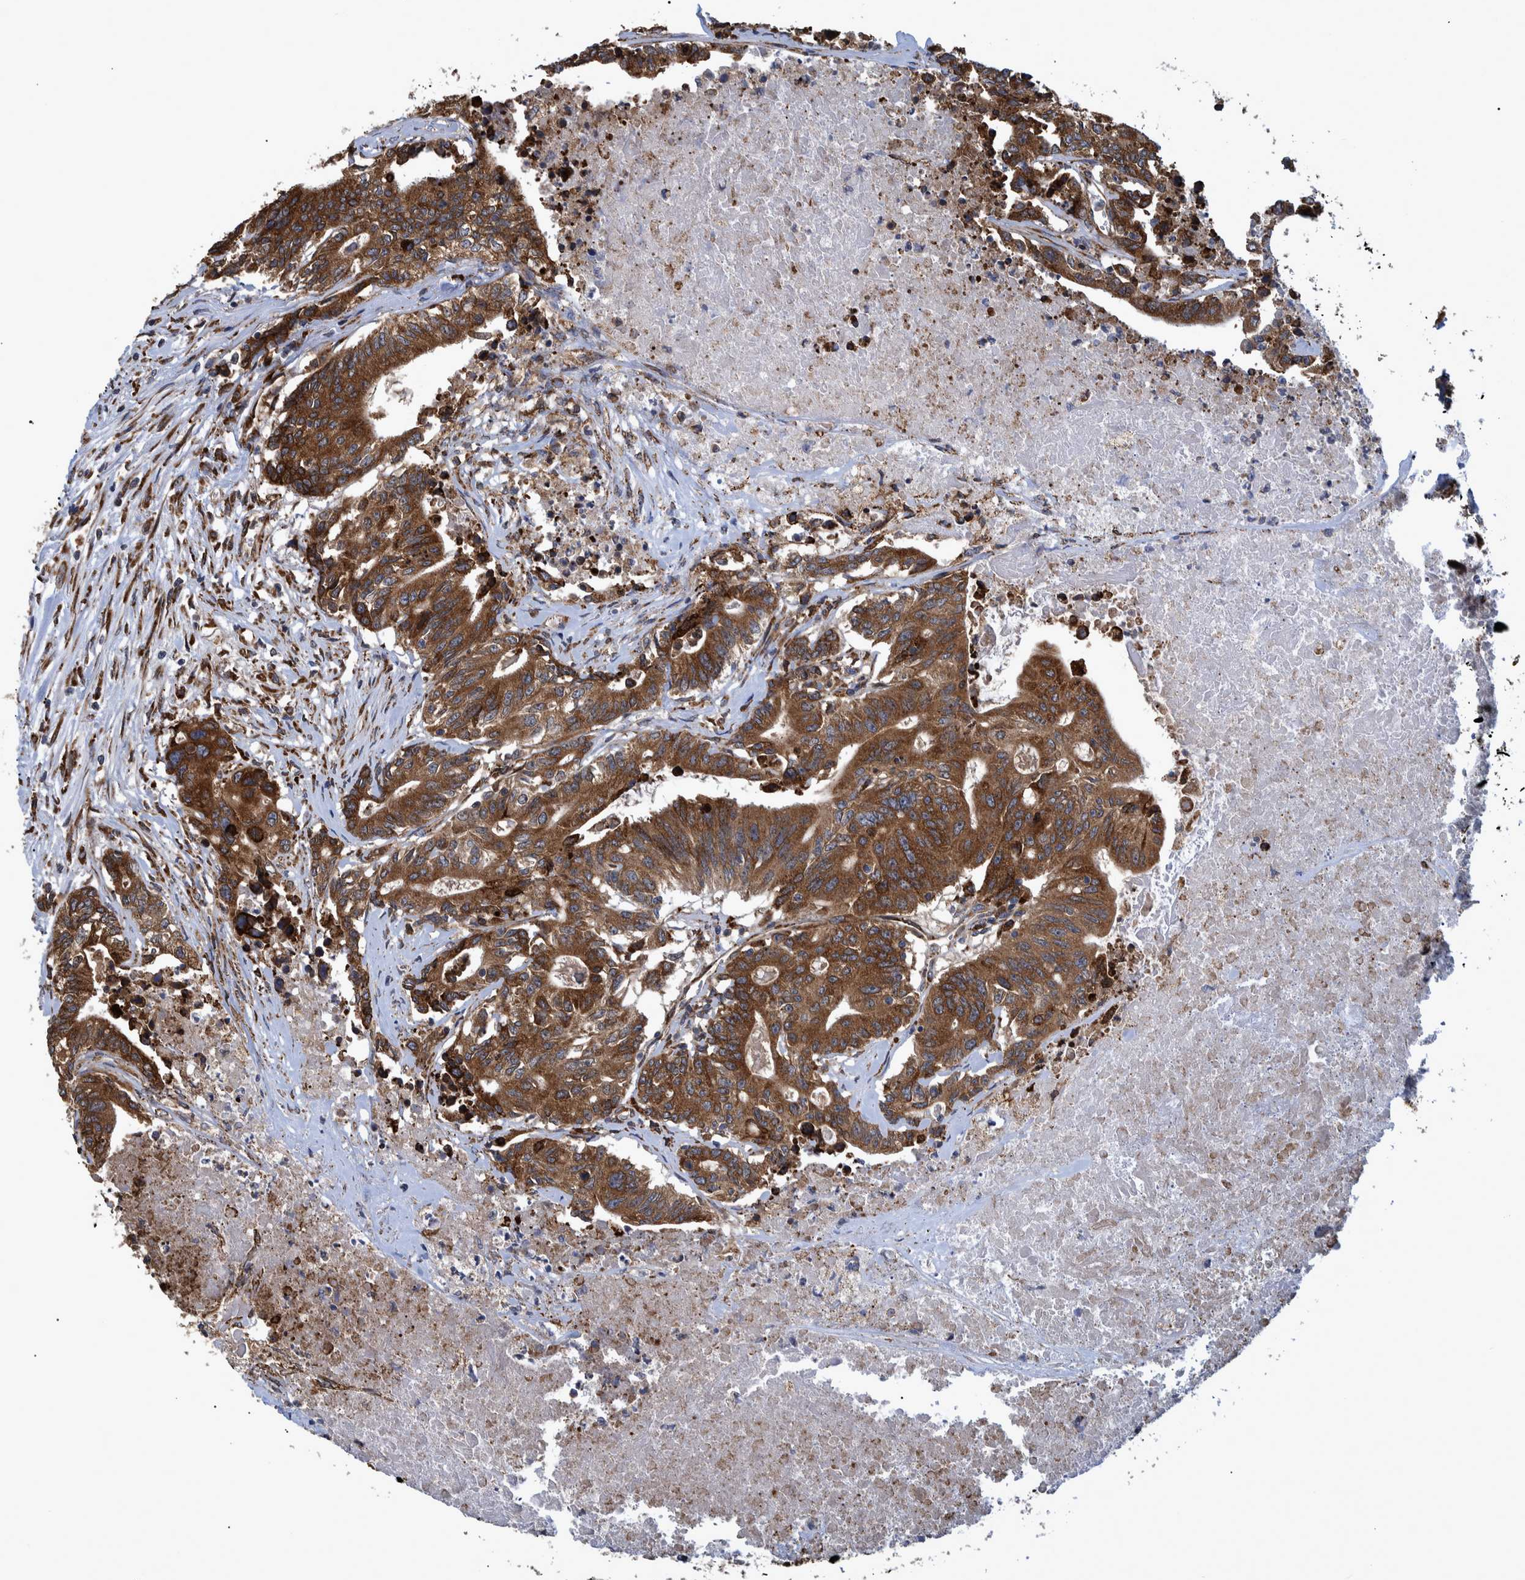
{"staining": {"intensity": "moderate", "quantity": ">75%", "location": "cytoplasmic/membranous"}, "tissue": "colorectal cancer", "cell_type": "Tumor cells", "image_type": "cancer", "snomed": [{"axis": "morphology", "description": "Adenocarcinoma, NOS"}, {"axis": "topography", "description": "Colon"}], "caption": "High-magnification brightfield microscopy of colorectal adenocarcinoma stained with DAB (brown) and counterstained with hematoxylin (blue). tumor cells exhibit moderate cytoplasmic/membranous positivity is present in about>75% of cells. The protein is stained brown, and the nuclei are stained in blue (DAB IHC with brightfield microscopy, high magnification).", "gene": "SPAG5", "patient": {"sex": "female", "age": 77}}